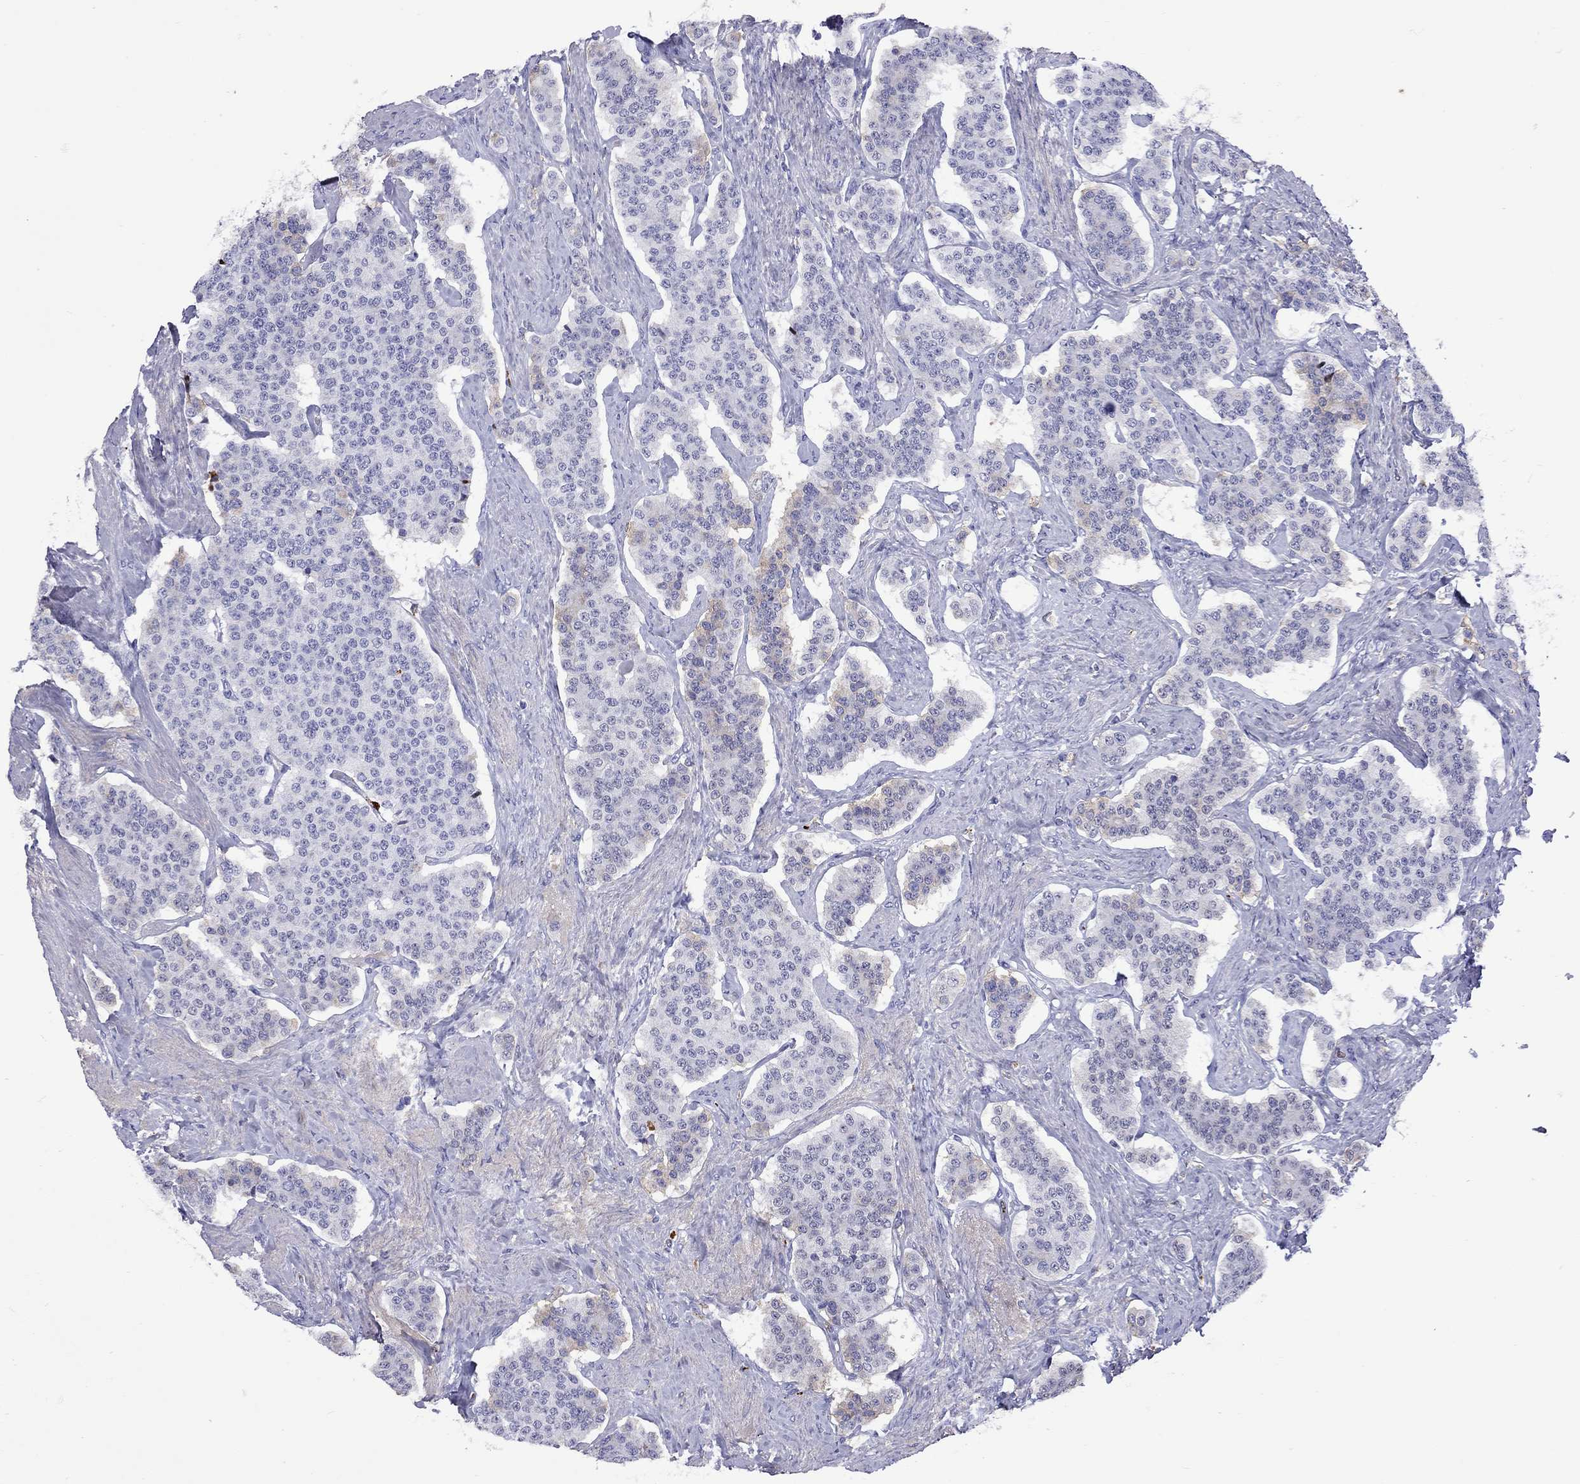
{"staining": {"intensity": "weak", "quantity": "<25%", "location": "cytoplasmic/membranous"}, "tissue": "carcinoid", "cell_type": "Tumor cells", "image_type": "cancer", "snomed": [{"axis": "morphology", "description": "Carcinoid, malignant, NOS"}, {"axis": "topography", "description": "Small intestine"}], "caption": "The immunohistochemistry (IHC) histopathology image has no significant staining in tumor cells of carcinoid tissue. The staining was performed using DAB to visualize the protein expression in brown, while the nuclei were stained in blue with hematoxylin (Magnification: 20x).", "gene": "SERPINA3", "patient": {"sex": "female", "age": 58}}